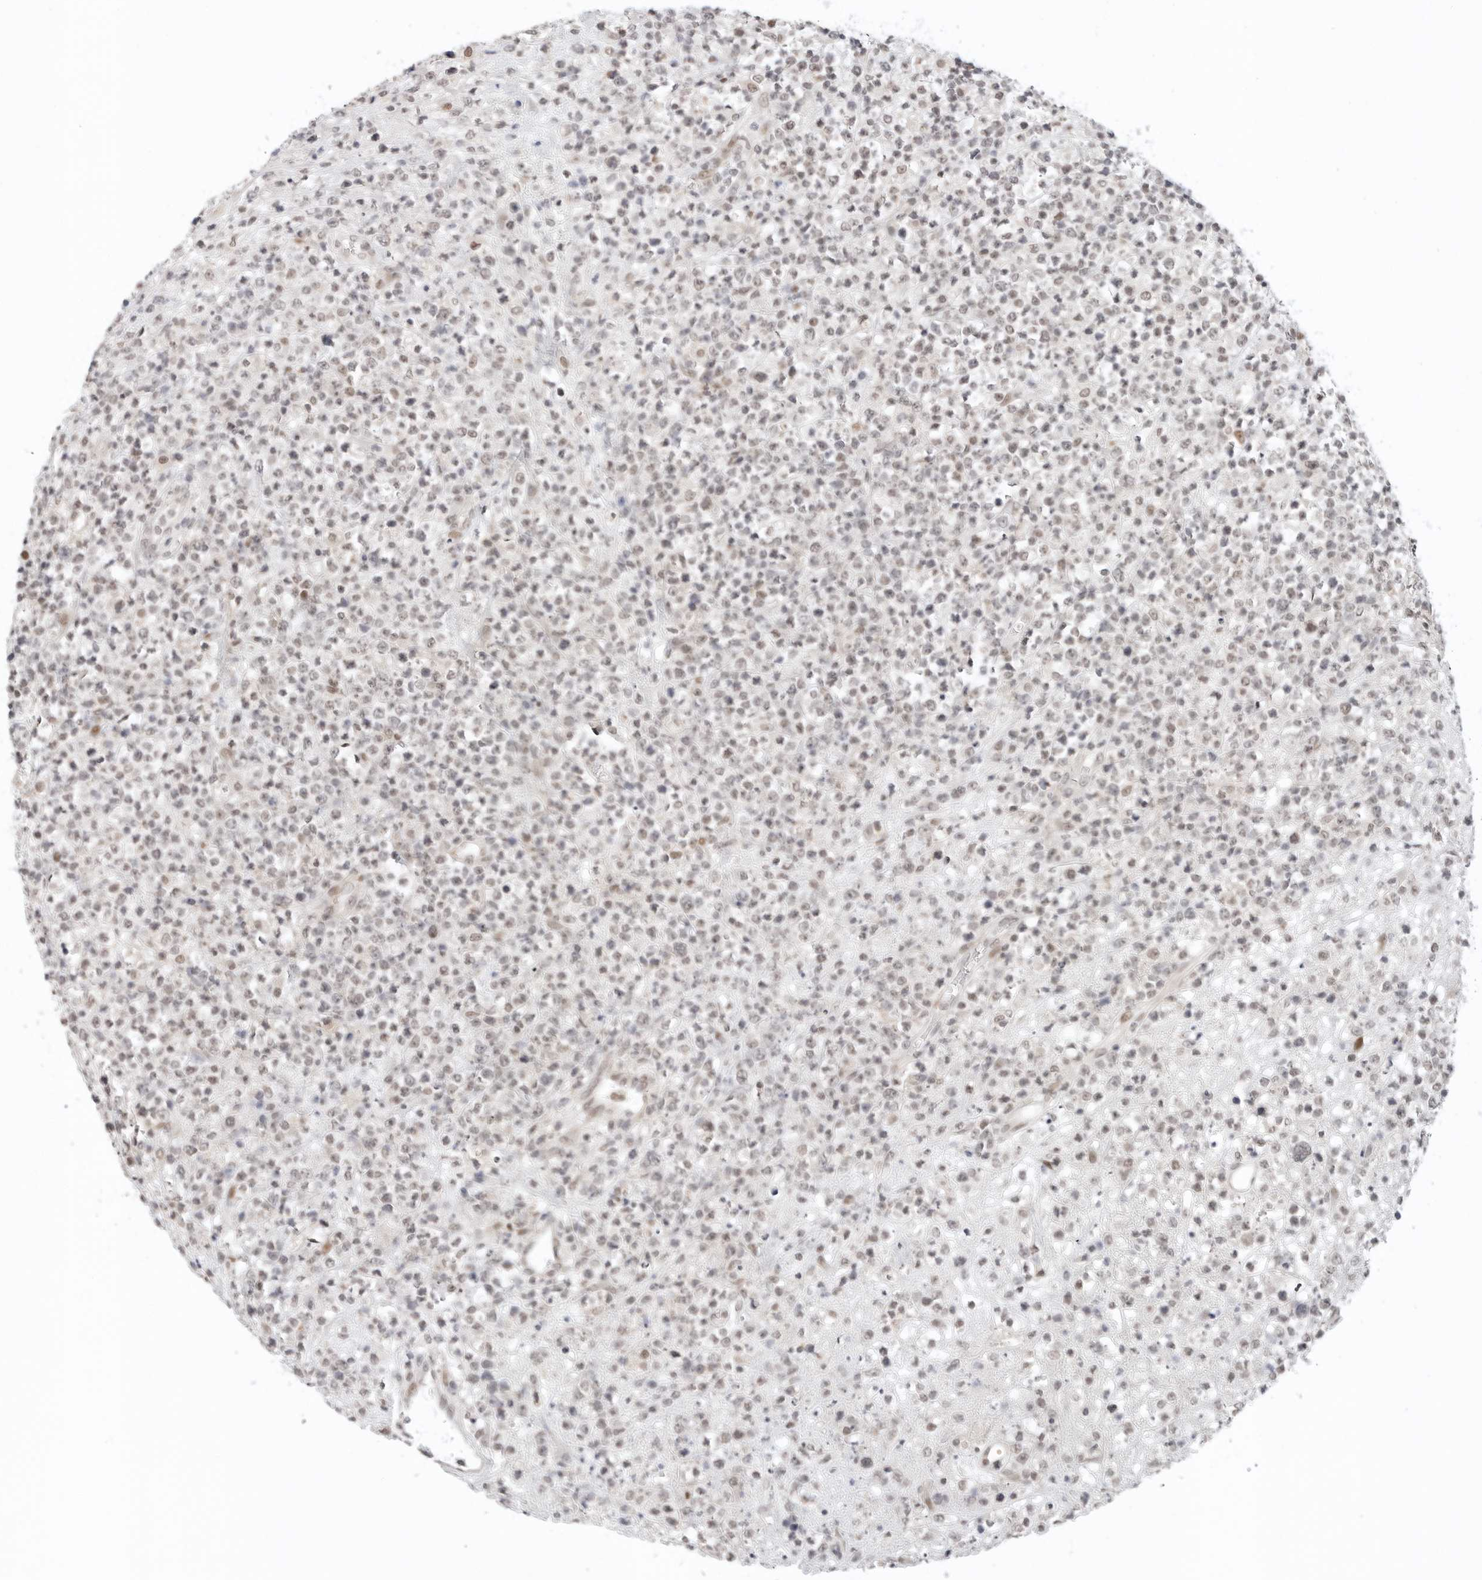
{"staining": {"intensity": "weak", "quantity": "25%-75%", "location": "nuclear"}, "tissue": "lymphoma", "cell_type": "Tumor cells", "image_type": "cancer", "snomed": [{"axis": "morphology", "description": "Malignant lymphoma, non-Hodgkin's type, High grade"}, {"axis": "topography", "description": "Colon"}], "caption": "The image displays a brown stain indicating the presence of a protein in the nuclear of tumor cells in lymphoma.", "gene": "TSEN2", "patient": {"sex": "female", "age": 53}}